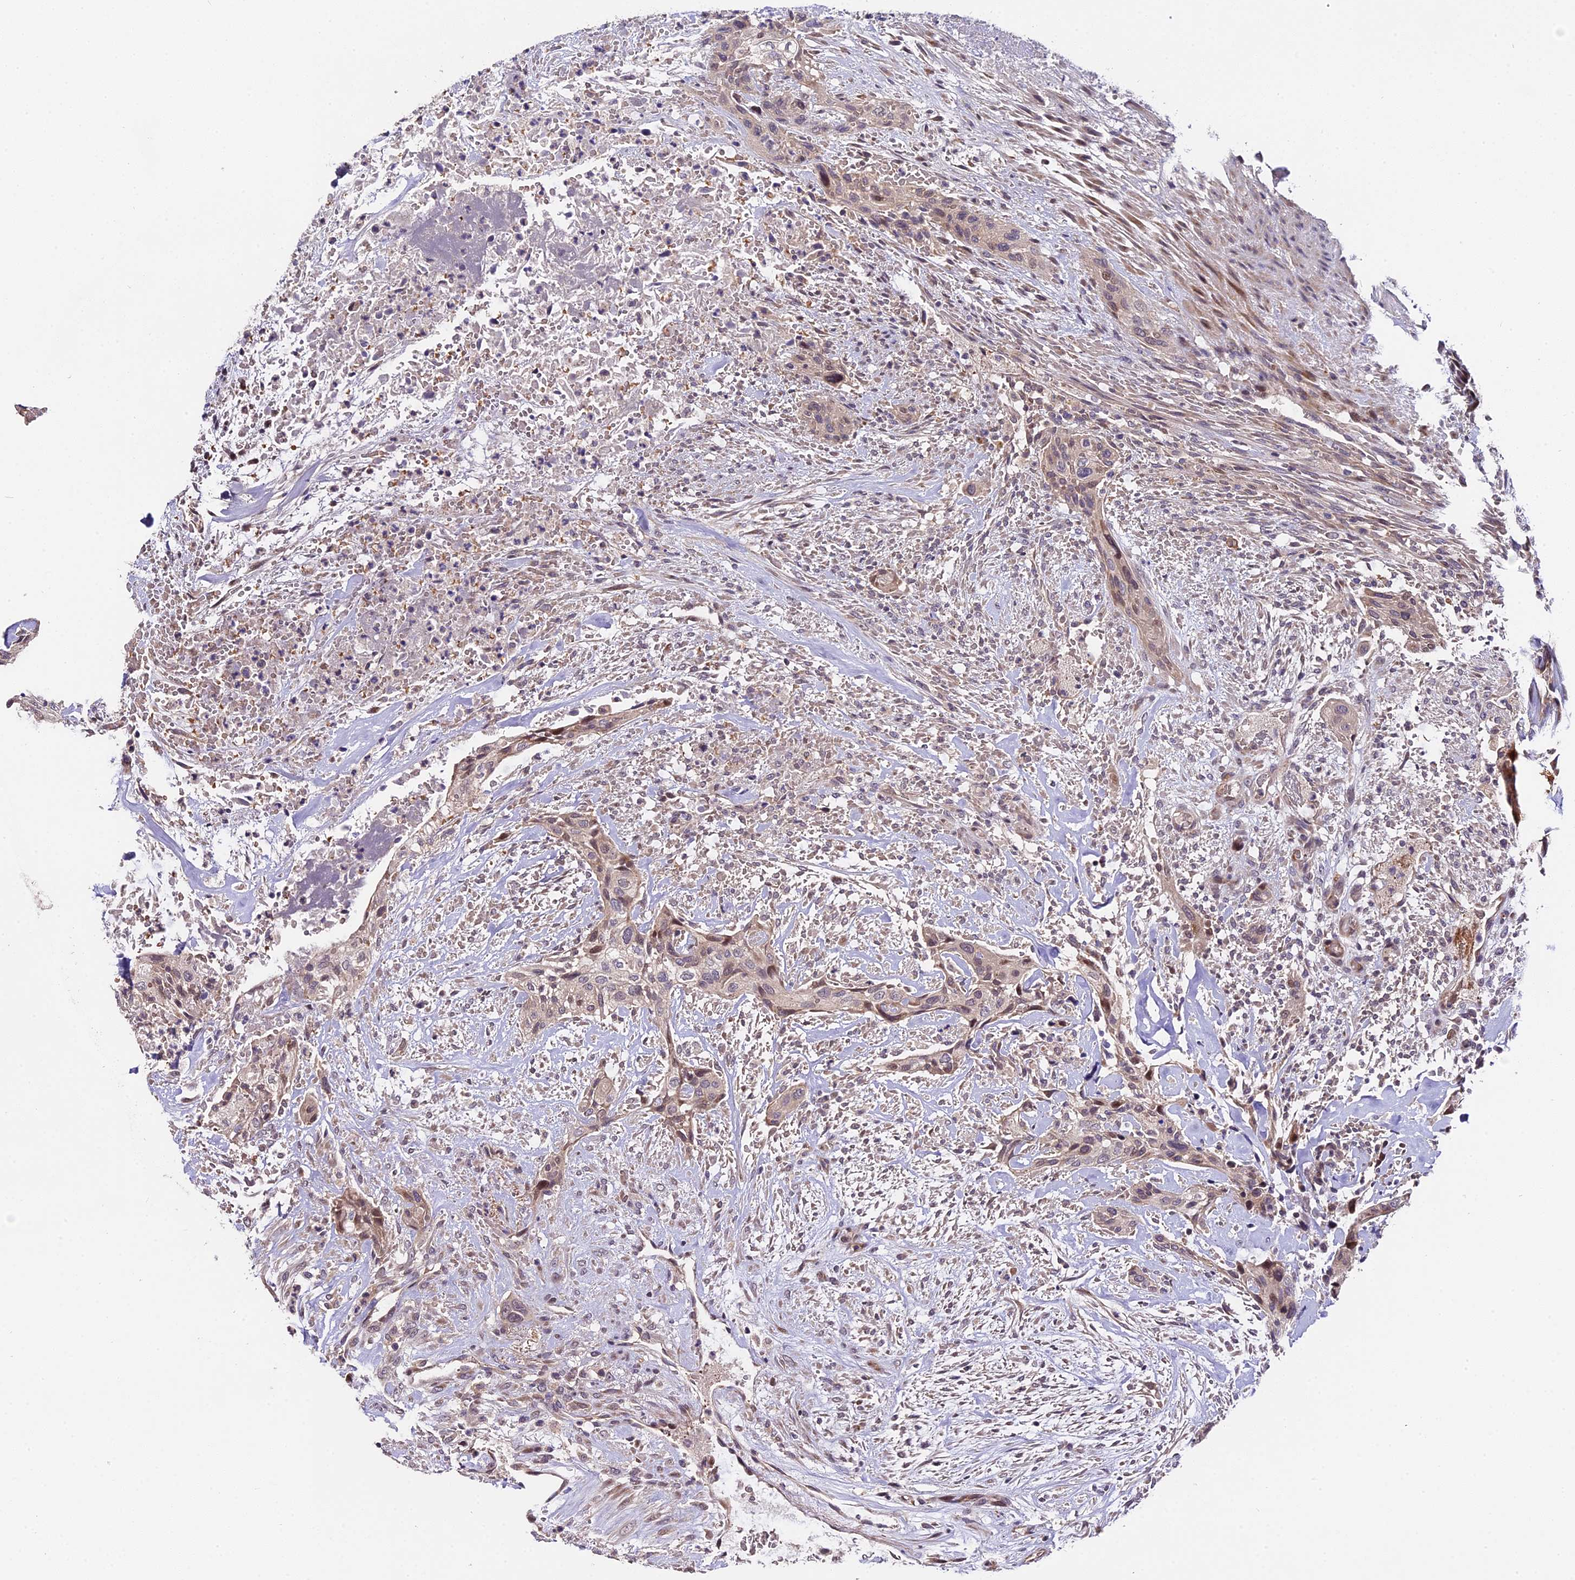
{"staining": {"intensity": "moderate", "quantity": "<25%", "location": "nuclear"}, "tissue": "urothelial cancer", "cell_type": "Tumor cells", "image_type": "cancer", "snomed": [{"axis": "morphology", "description": "Urothelial carcinoma, High grade"}, {"axis": "topography", "description": "Urinary bladder"}], "caption": "Immunohistochemical staining of high-grade urothelial carcinoma shows moderate nuclear protein positivity in about <25% of tumor cells.", "gene": "TRMT1", "patient": {"sex": "male", "age": 35}}